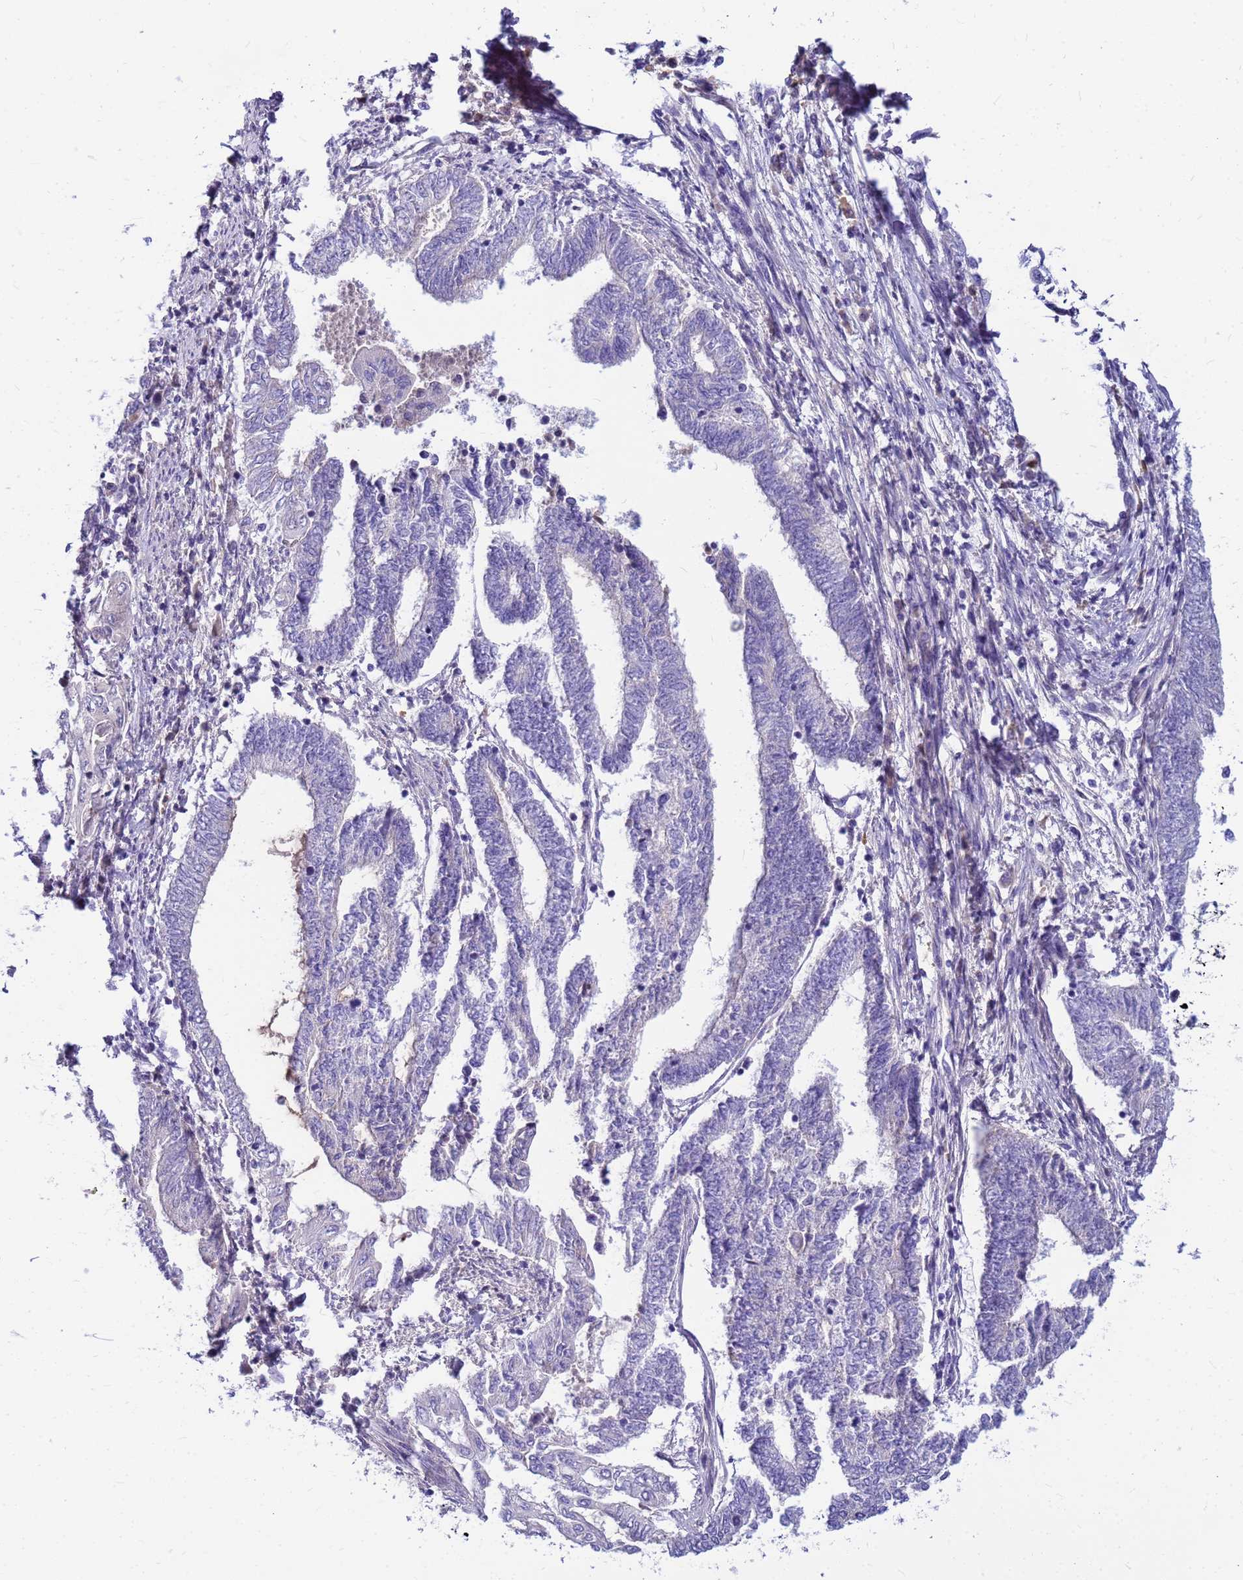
{"staining": {"intensity": "negative", "quantity": "none", "location": "none"}, "tissue": "endometrial cancer", "cell_type": "Tumor cells", "image_type": "cancer", "snomed": [{"axis": "morphology", "description": "Adenocarcinoma, NOS"}, {"axis": "topography", "description": "Uterus"}, {"axis": "topography", "description": "Endometrium"}], "caption": "Immunohistochemistry (IHC) of endometrial cancer (adenocarcinoma) shows no positivity in tumor cells.", "gene": "DPRX", "patient": {"sex": "female", "age": 70}}